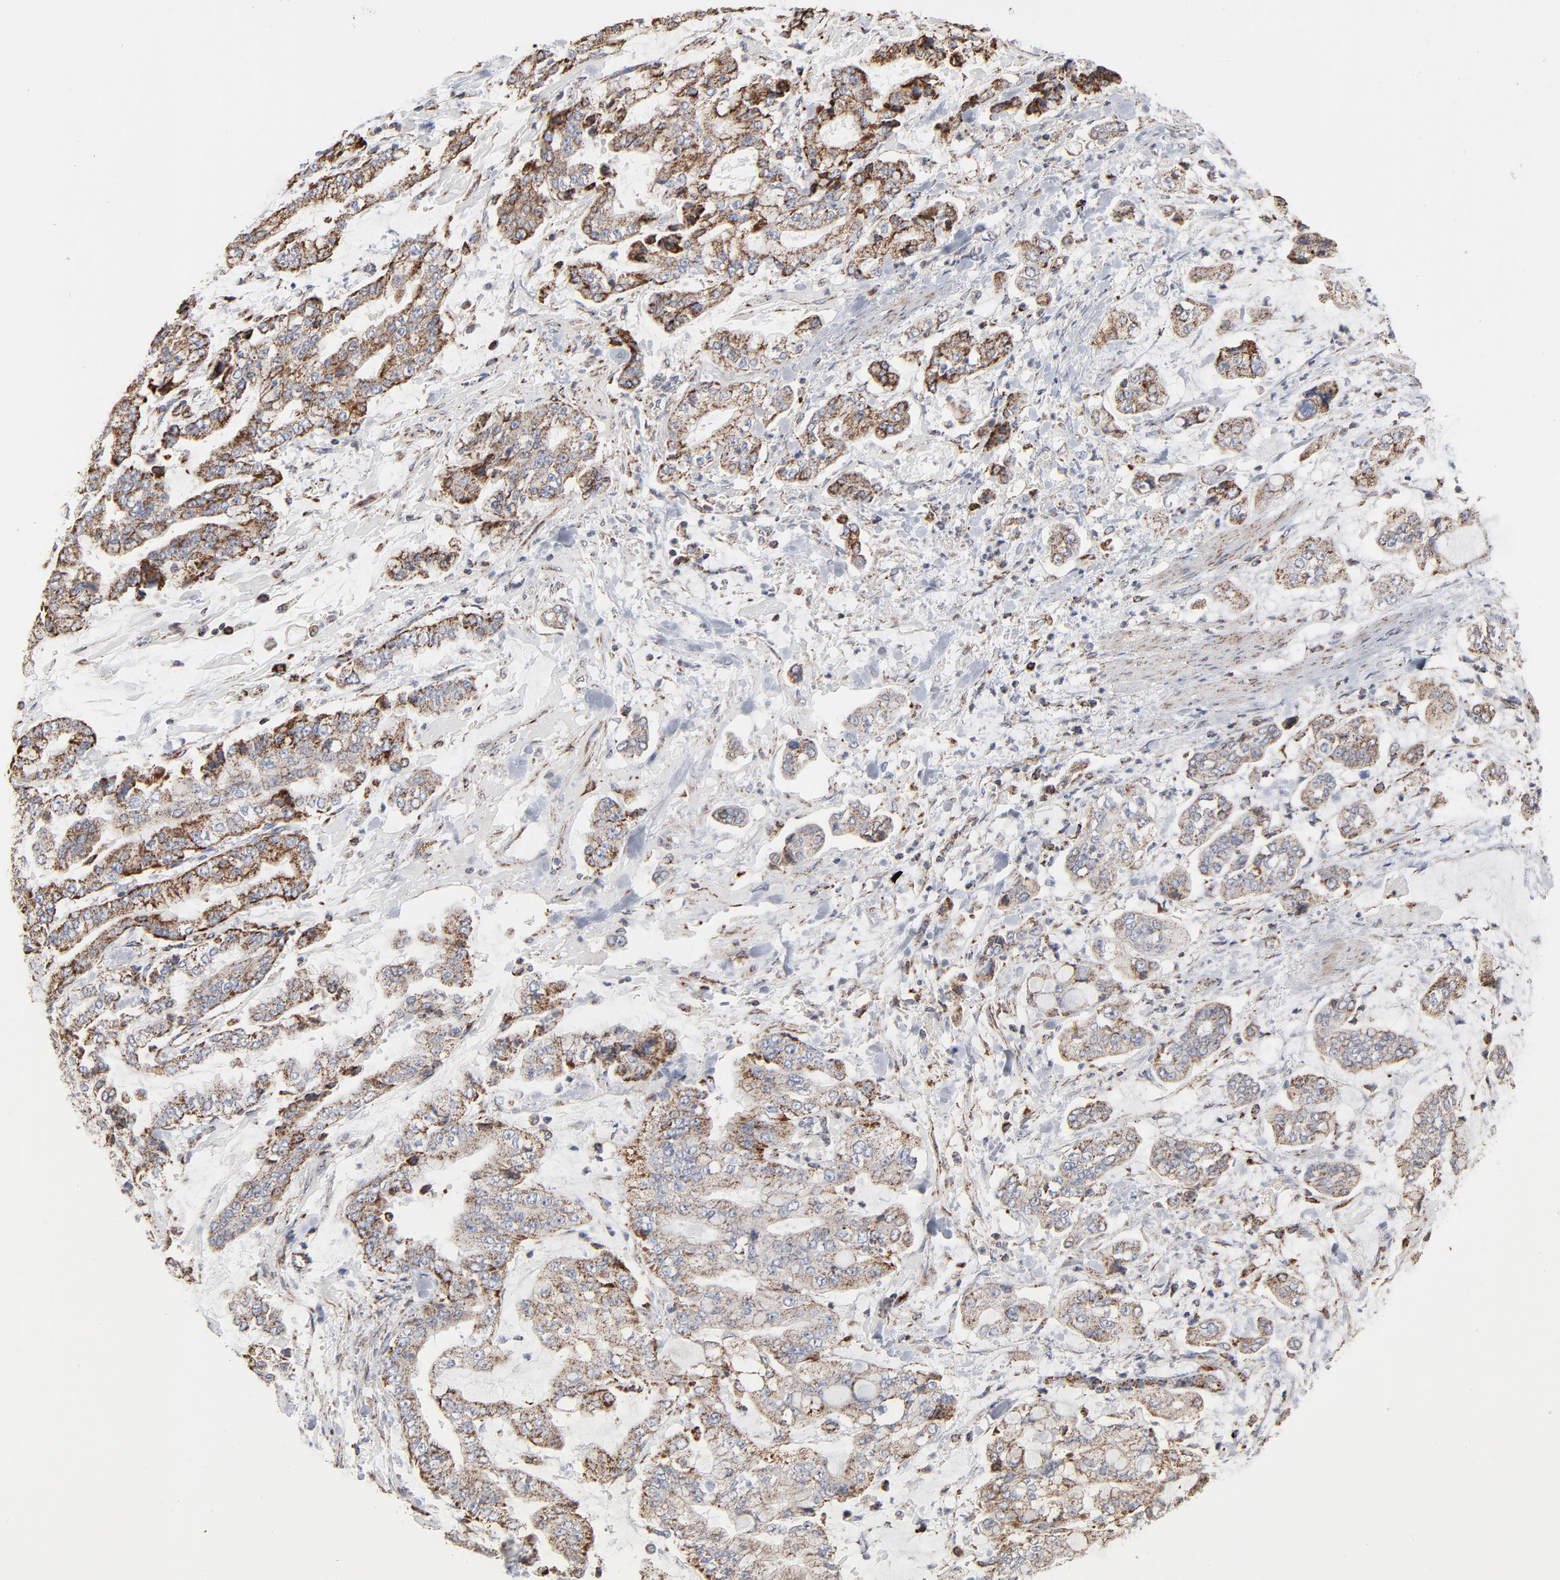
{"staining": {"intensity": "strong", "quantity": ">75%", "location": "cytoplasmic/membranous"}, "tissue": "stomach cancer", "cell_type": "Tumor cells", "image_type": "cancer", "snomed": [{"axis": "morphology", "description": "Normal tissue, NOS"}, {"axis": "morphology", "description": "Adenocarcinoma, NOS"}, {"axis": "topography", "description": "Stomach, upper"}, {"axis": "topography", "description": "Stomach"}], "caption": "The photomicrograph shows a brown stain indicating the presence of a protein in the cytoplasmic/membranous of tumor cells in adenocarcinoma (stomach). (DAB (3,3'-diaminobenzidine) IHC with brightfield microscopy, high magnification).", "gene": "UQCRC1", "patient": {"sex": "male", "age": 76}}